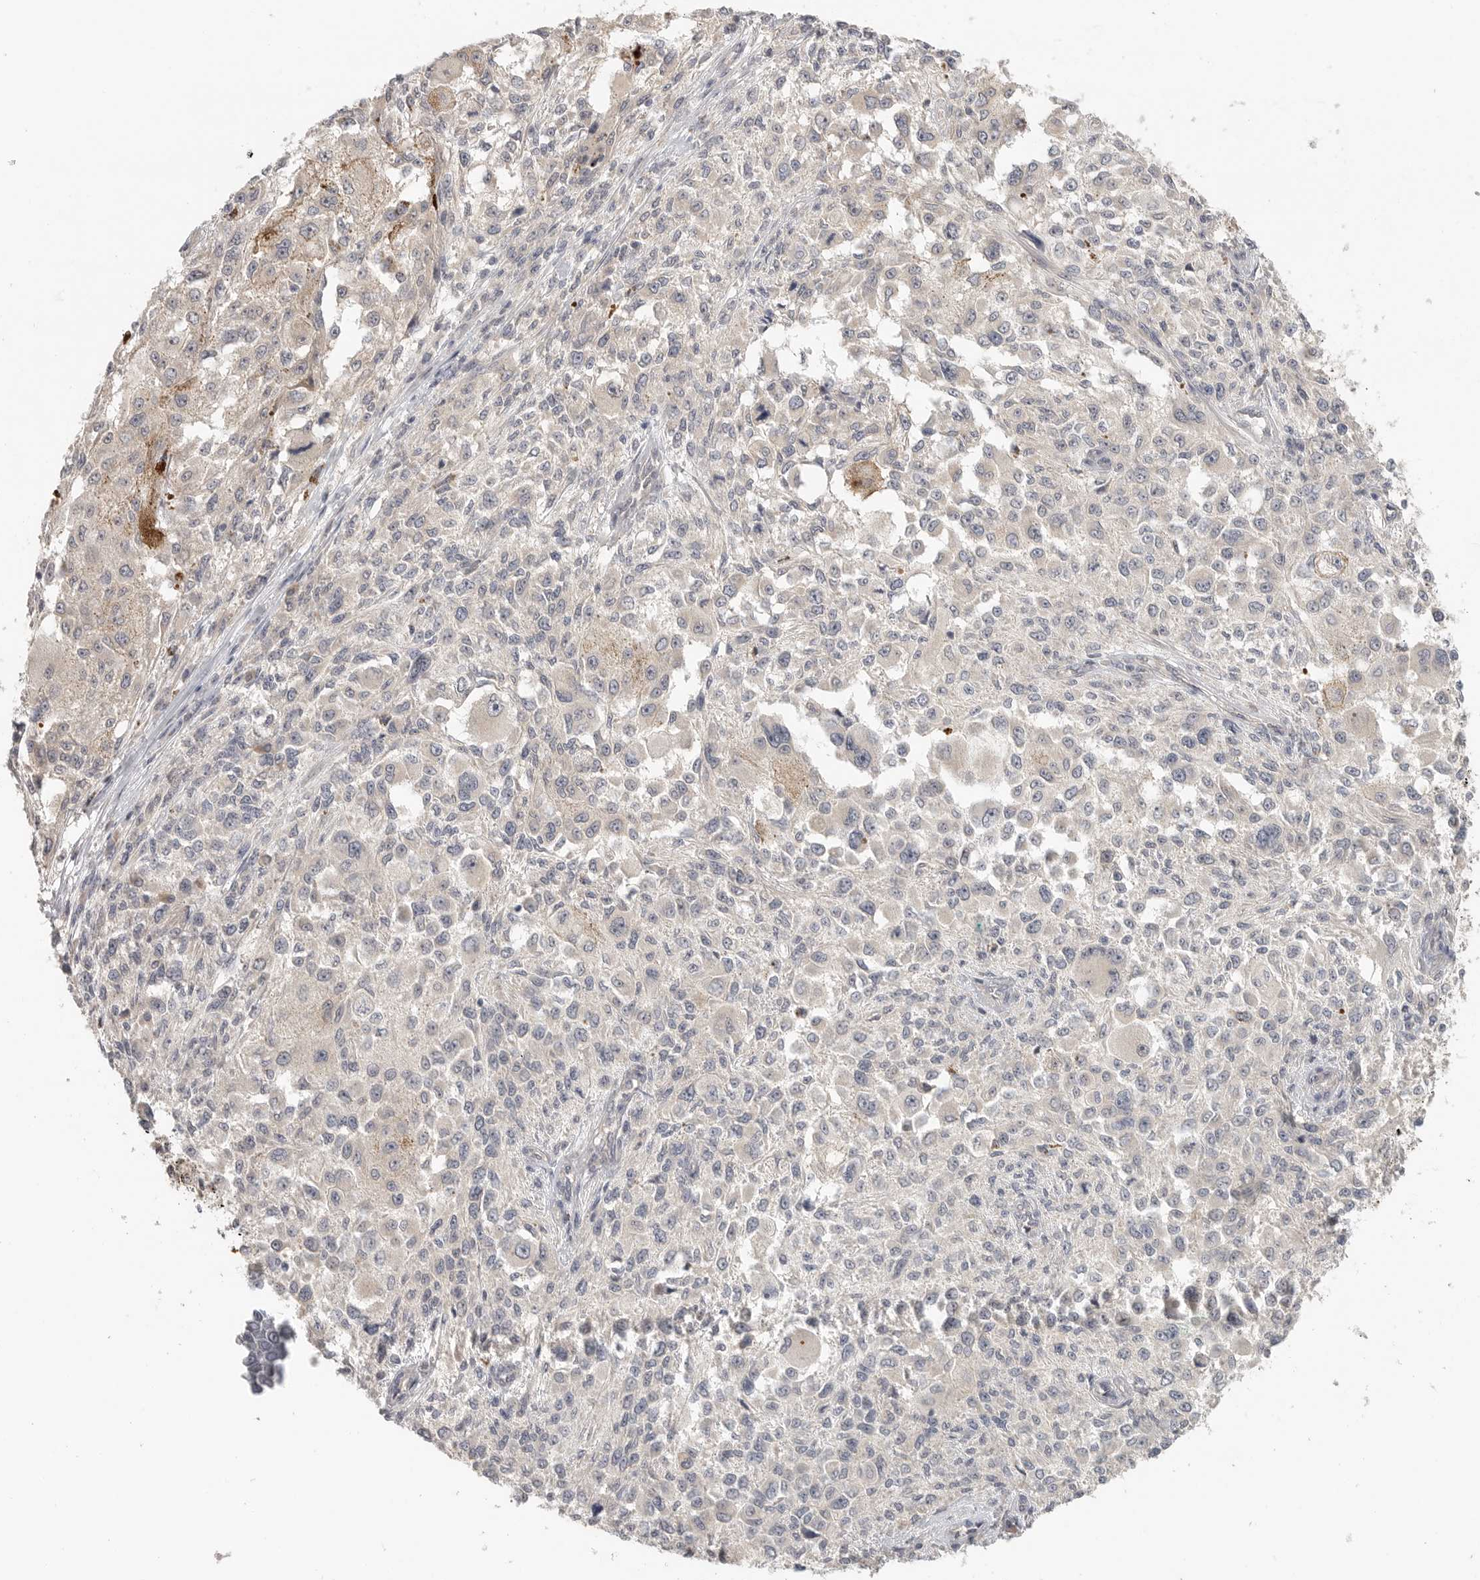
{"staining": {"intensity": "negative", "quantity": "none", "location": "none"}, "tissue": "melanoma", "cell_type": "Tumor cells", "image_type": "cancer", "snomed": [{"axis": "morphology", "description": "Necrosis, NOS"}, {"axis": "morphology", "description": "Malignant melanoma, NOS"}, {"axis": "topography", "description": "Skin"}], "caption": "A micrograph of malignant melanoma stained for a protein reveals no brown staining in tumor cells.", "gene": "HDAC6", "patient": {"sex": "female", "age": 87}}